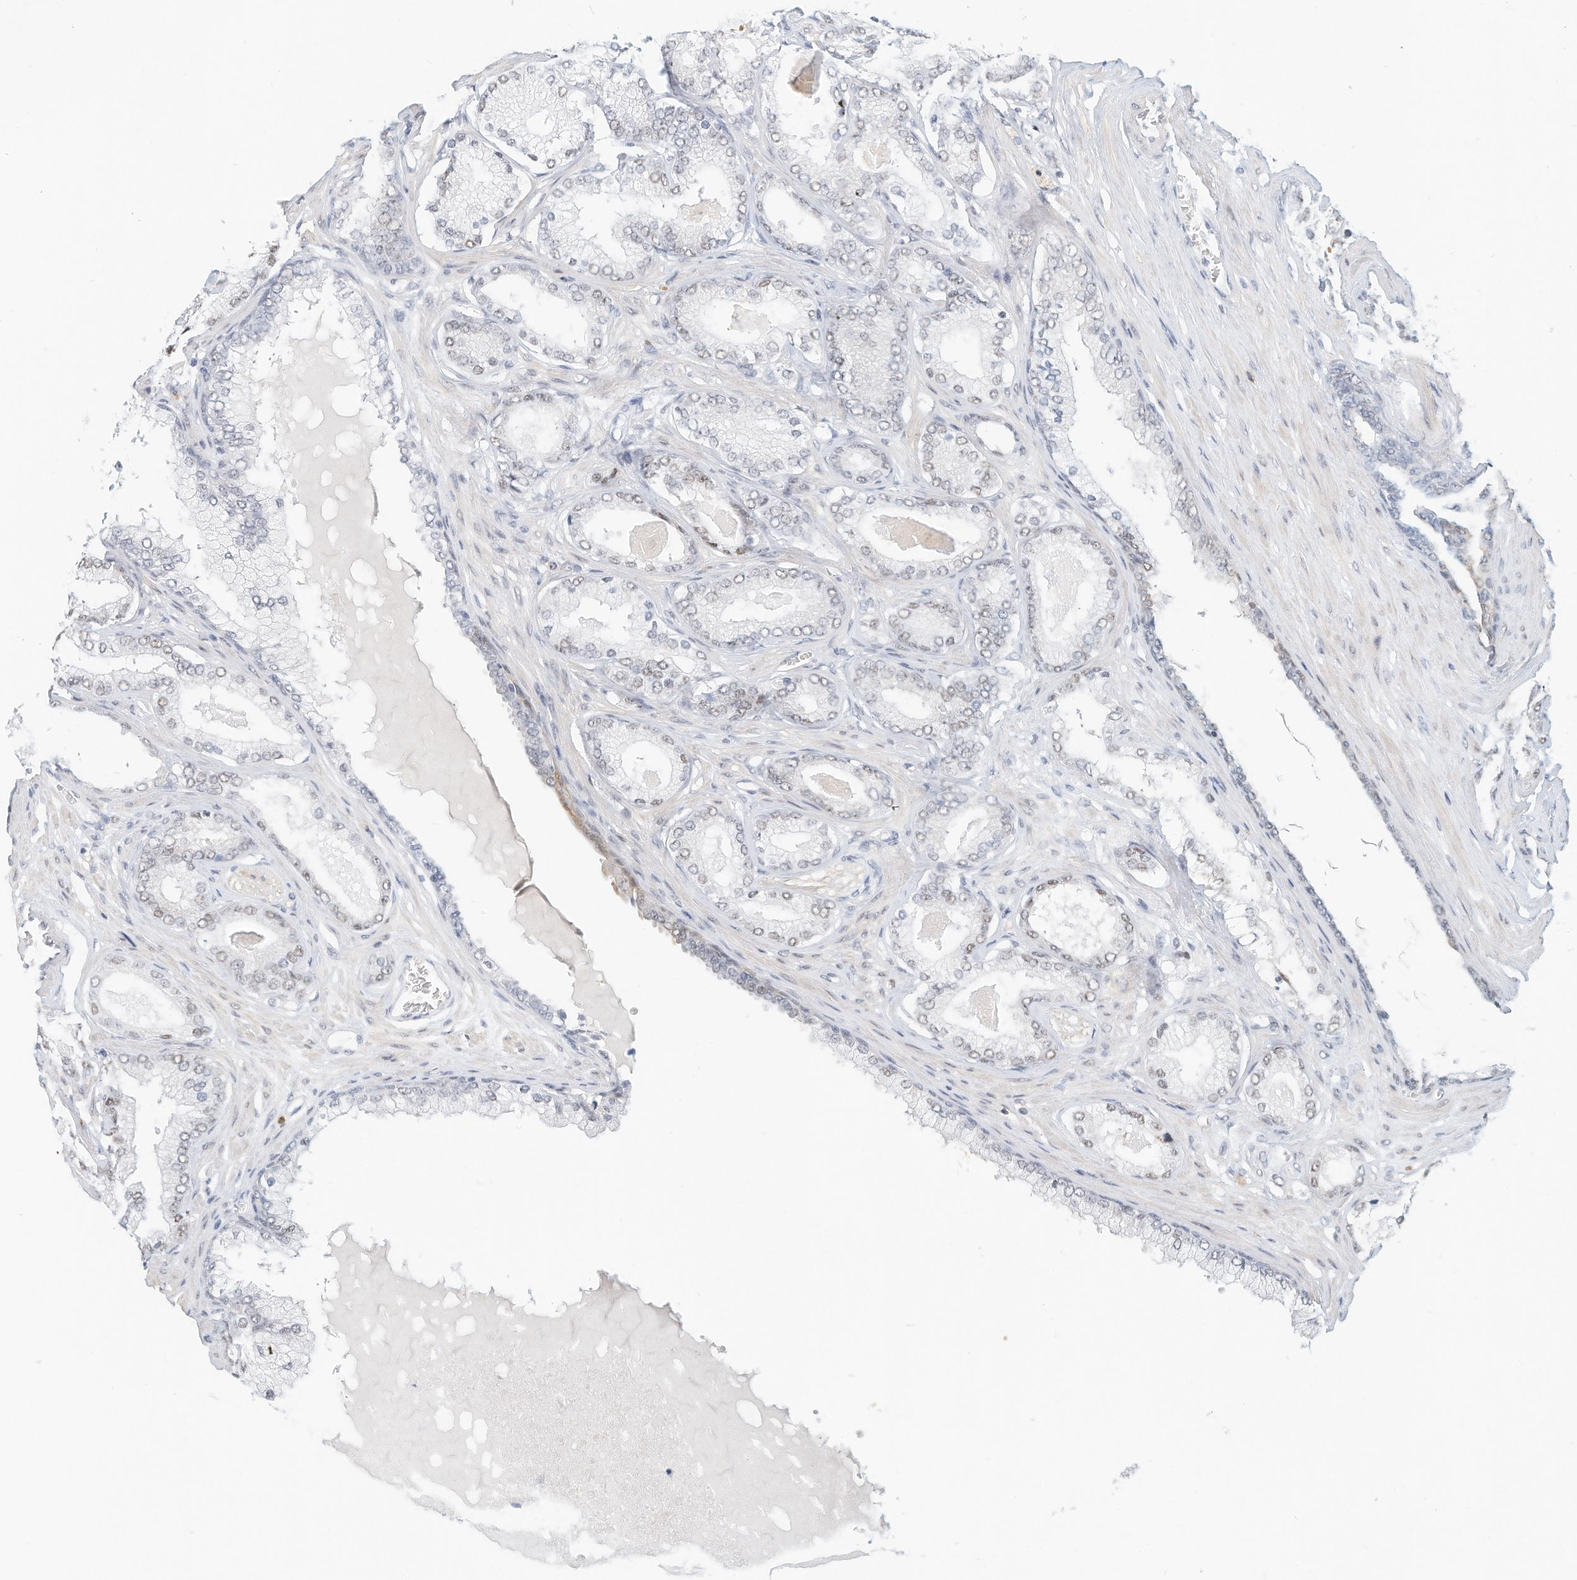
{"staining": {"intensity": "moderate", "quantity": "<25%", "location": "cytoplasmic/membranous,nuclear"}, "tissue": "prostate cancer", "cell_type": "Tumor cells", "image_type": "cancer", "snomed": [{"axis": "morphology", "description": "Adenocarcinoma, Low grade"}, {"axis": "topography", "description": "Prostate"}], "caption": "Adenocarcinoma (low-grade) (prostate) was stained to show a protein in brown. There is low levels of moderate cytoplasmic/membranous and nuclear positivity in approximately <25% of tumor cells. (IHC, brightfield microscopy, high magnification).", "gene": "ARHGAP28", "patient": {"sex": "male", "age": 70}}